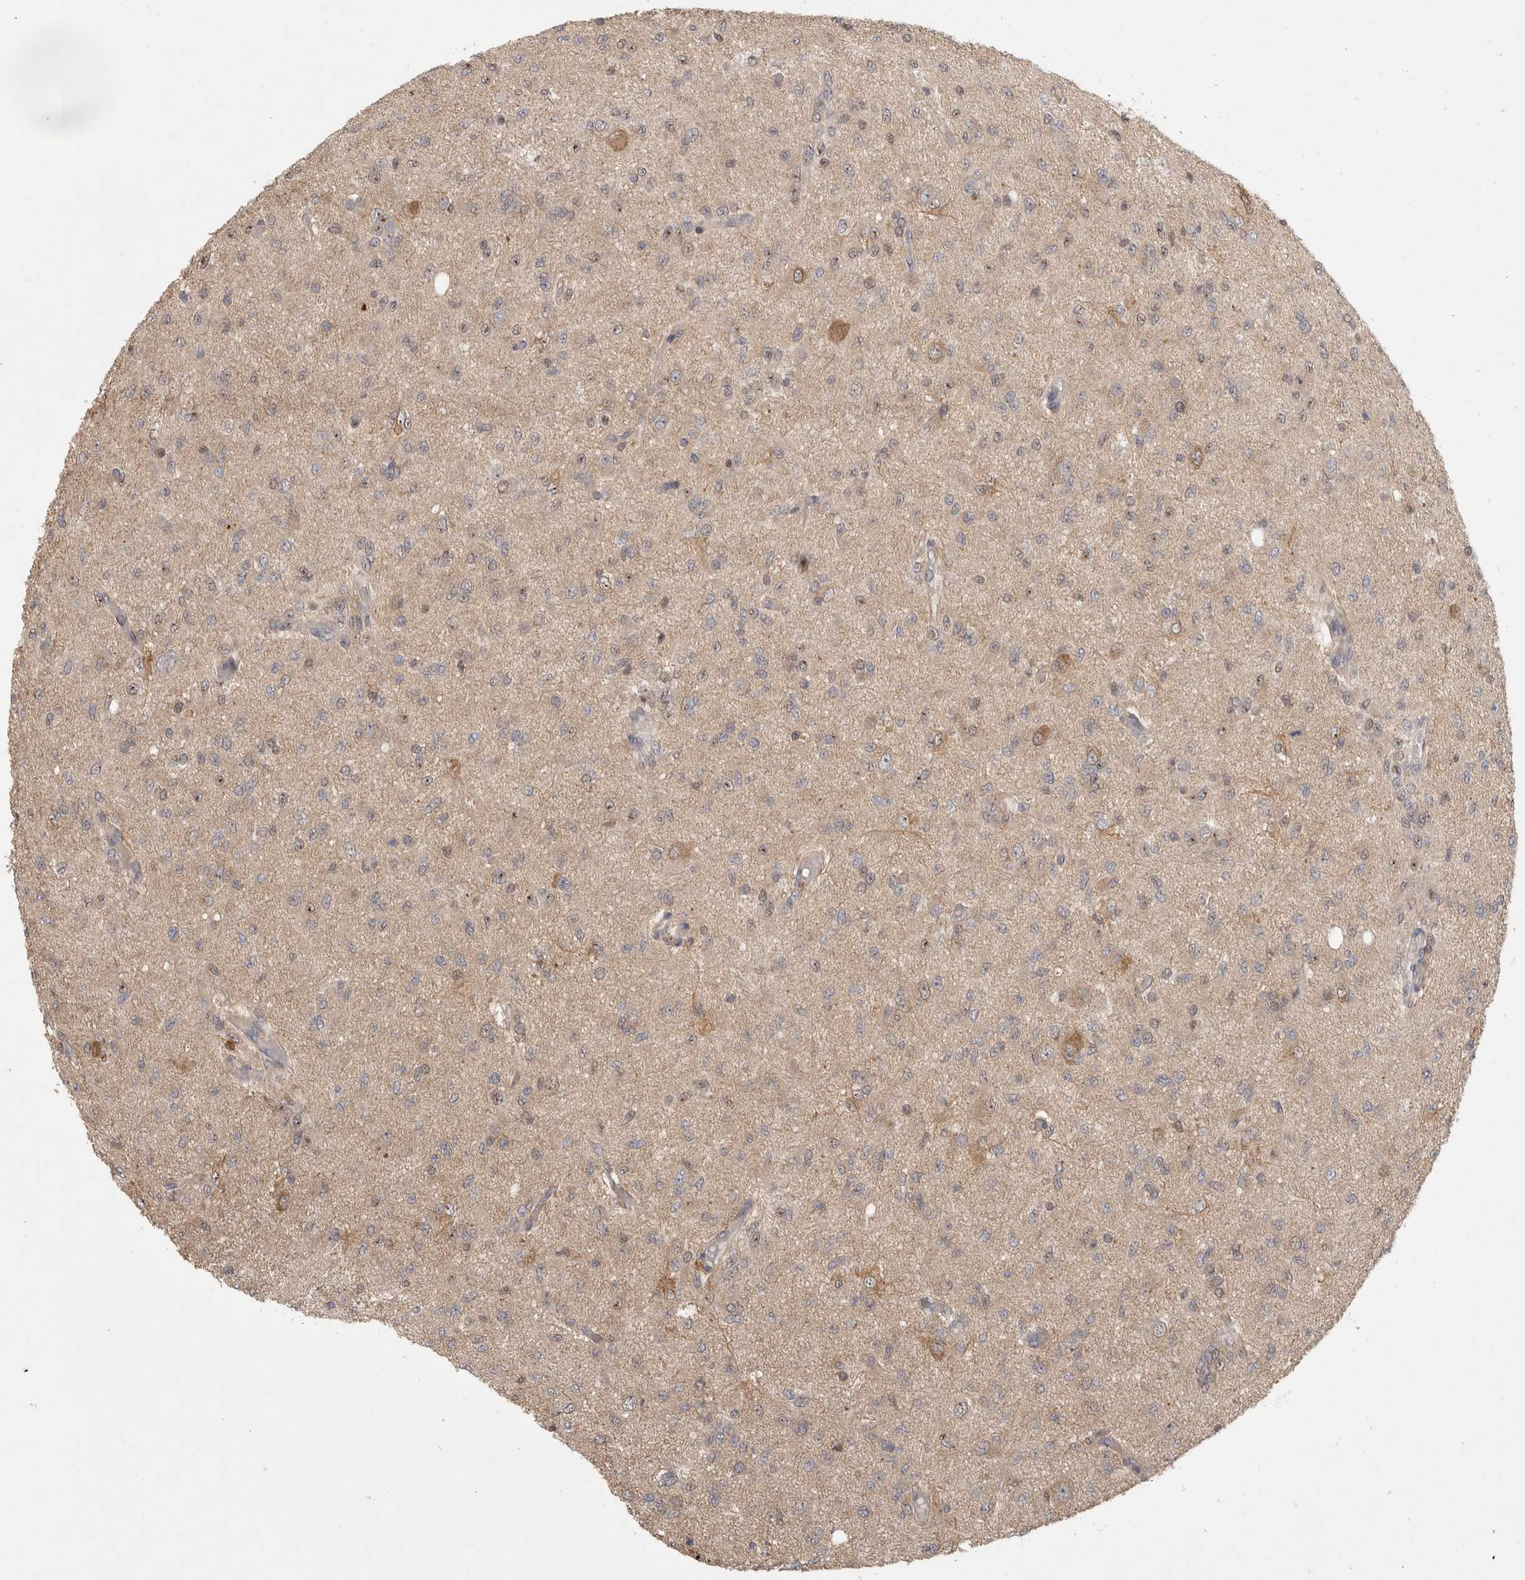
{"staining": {"intensity": "moderate", "quantity": "<25%", "location": "cytoplasmic/membranous"}, "tissue": "glioma", "cell_type": "Tumor cells", "image_type": "cancer", "snomed": [{"axis": "morphology", "description": "Glioma, malignant, High grade"}, {"axis": "topography", "description": "Brain"}], "caption": "About <25% of tumor cells in human malignant glioma (high-grade) demonstrate moderate cytoplasmic/membranous protein positivity as visualized by brown immunohistochemical staining.", "gene": "PIGP", "patient": {"sex": "female", "age": 59}}